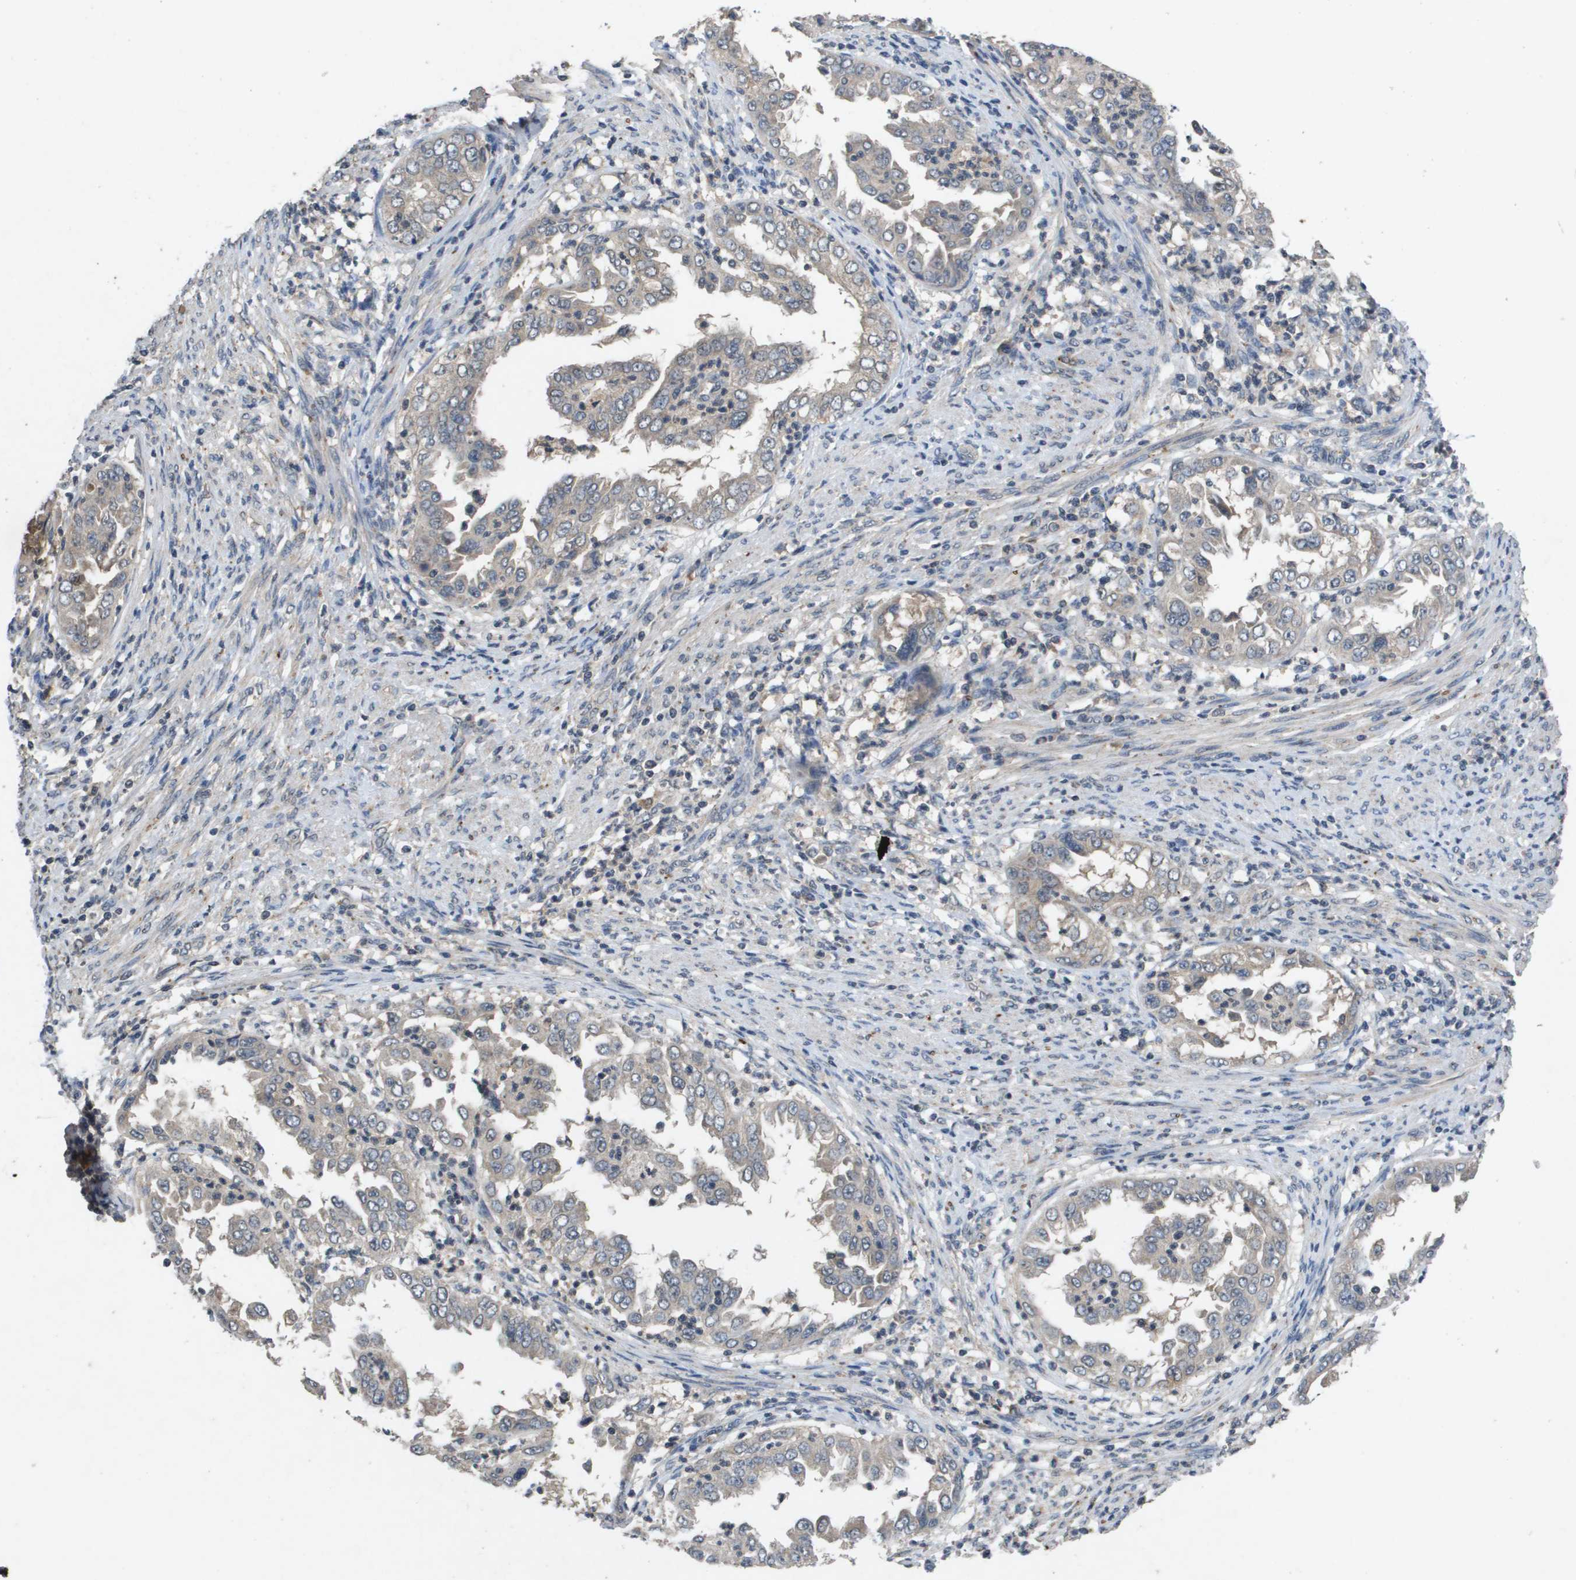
{"staining": {"intensity": "weak", "quantity": "<25%", "location": "cytoplasmic/membranous"}, "tissue": "endometrial cancer", "cell_type": "Tumor cells", "image_type": "cancer", "snomed": [{"axis": "morphology", "description": "Adenocarcinoma, NOS"}, {"axis": "topography", "description": "Endometrium"}], "caption": "This micrograph is of endometrial cancer (adenocarcinoma) stained with immunohistochemistry (IHC) to label a protein in brown with the nuclei are counter-stained blue. There is no staining in tumor cells.", "gene": "PROC", "patient": {"sex": "female", "age": 85}}